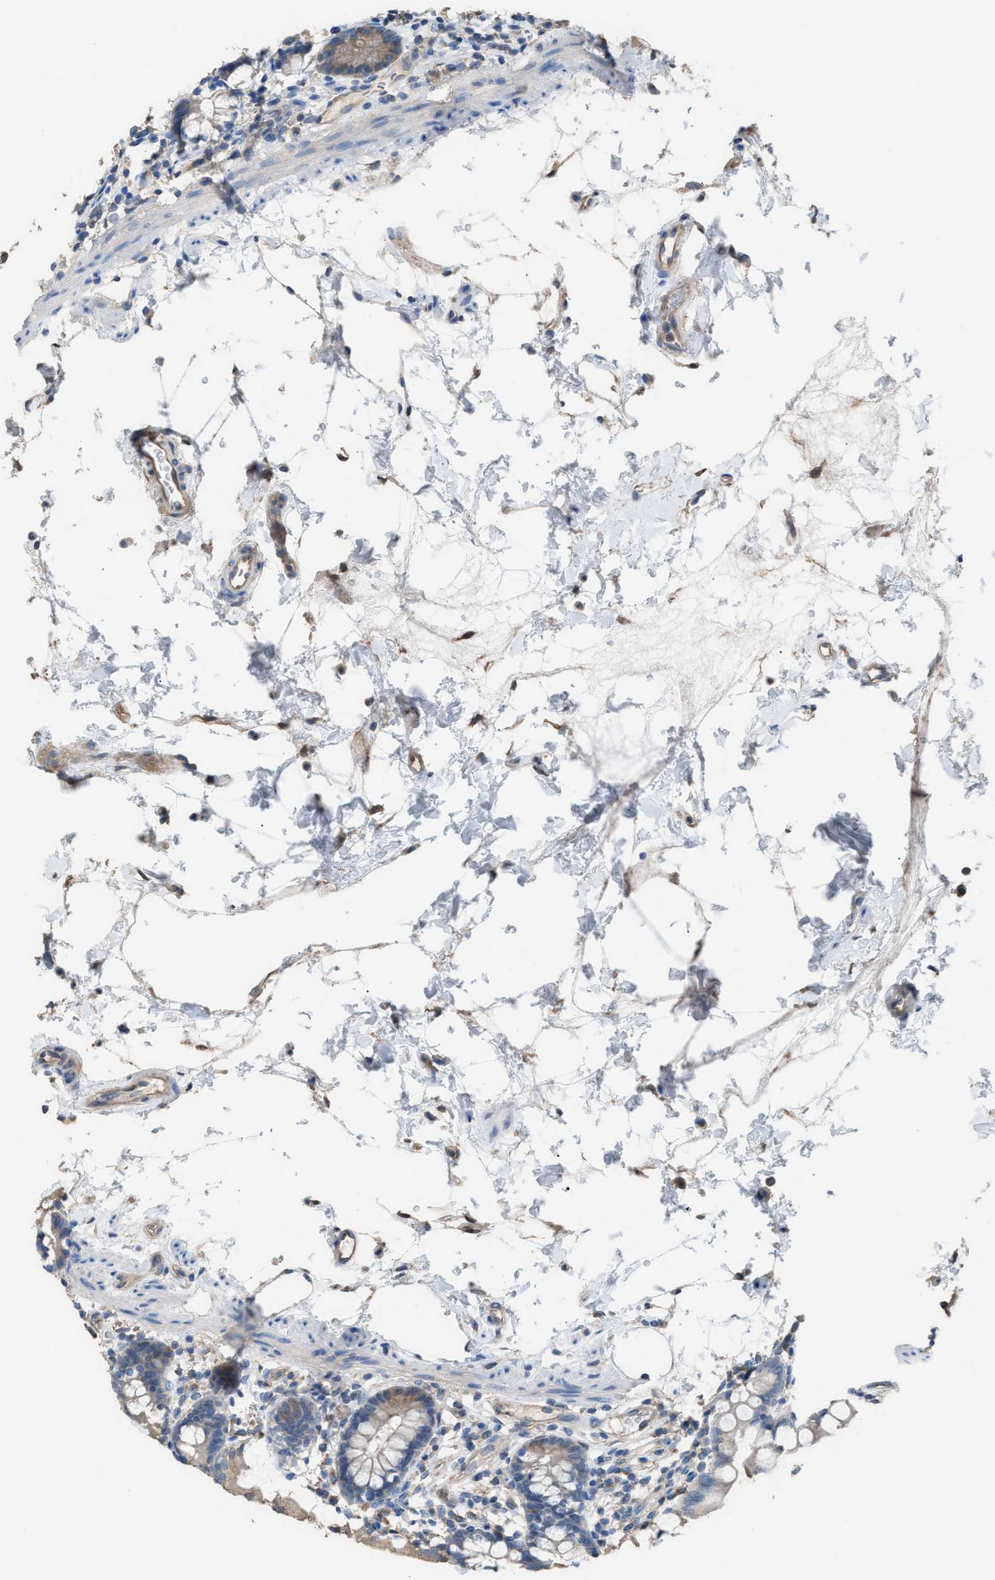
{"staining": {"intensity": "moderate", "quantity": ">75%", "location": "cytoplasmic/membranous"}, "tissue": "small intestine", "cell_type": "Glandular cells", "image_type": "normal", "snomed": [{"axis": "morphology", "description": "Normal tissue, NOS"}, {"axis": "topography", "description": "Small intestine"}], "caption": "Moderate cytoplasmic/membranous protein expression is identified in approximately >75% of glandular cells in small intestine. (DAB = brown stain, brightfield microscopy at high magnification).", "gene": "NQO2", "patient": {"sex": "female", "age": 84}}